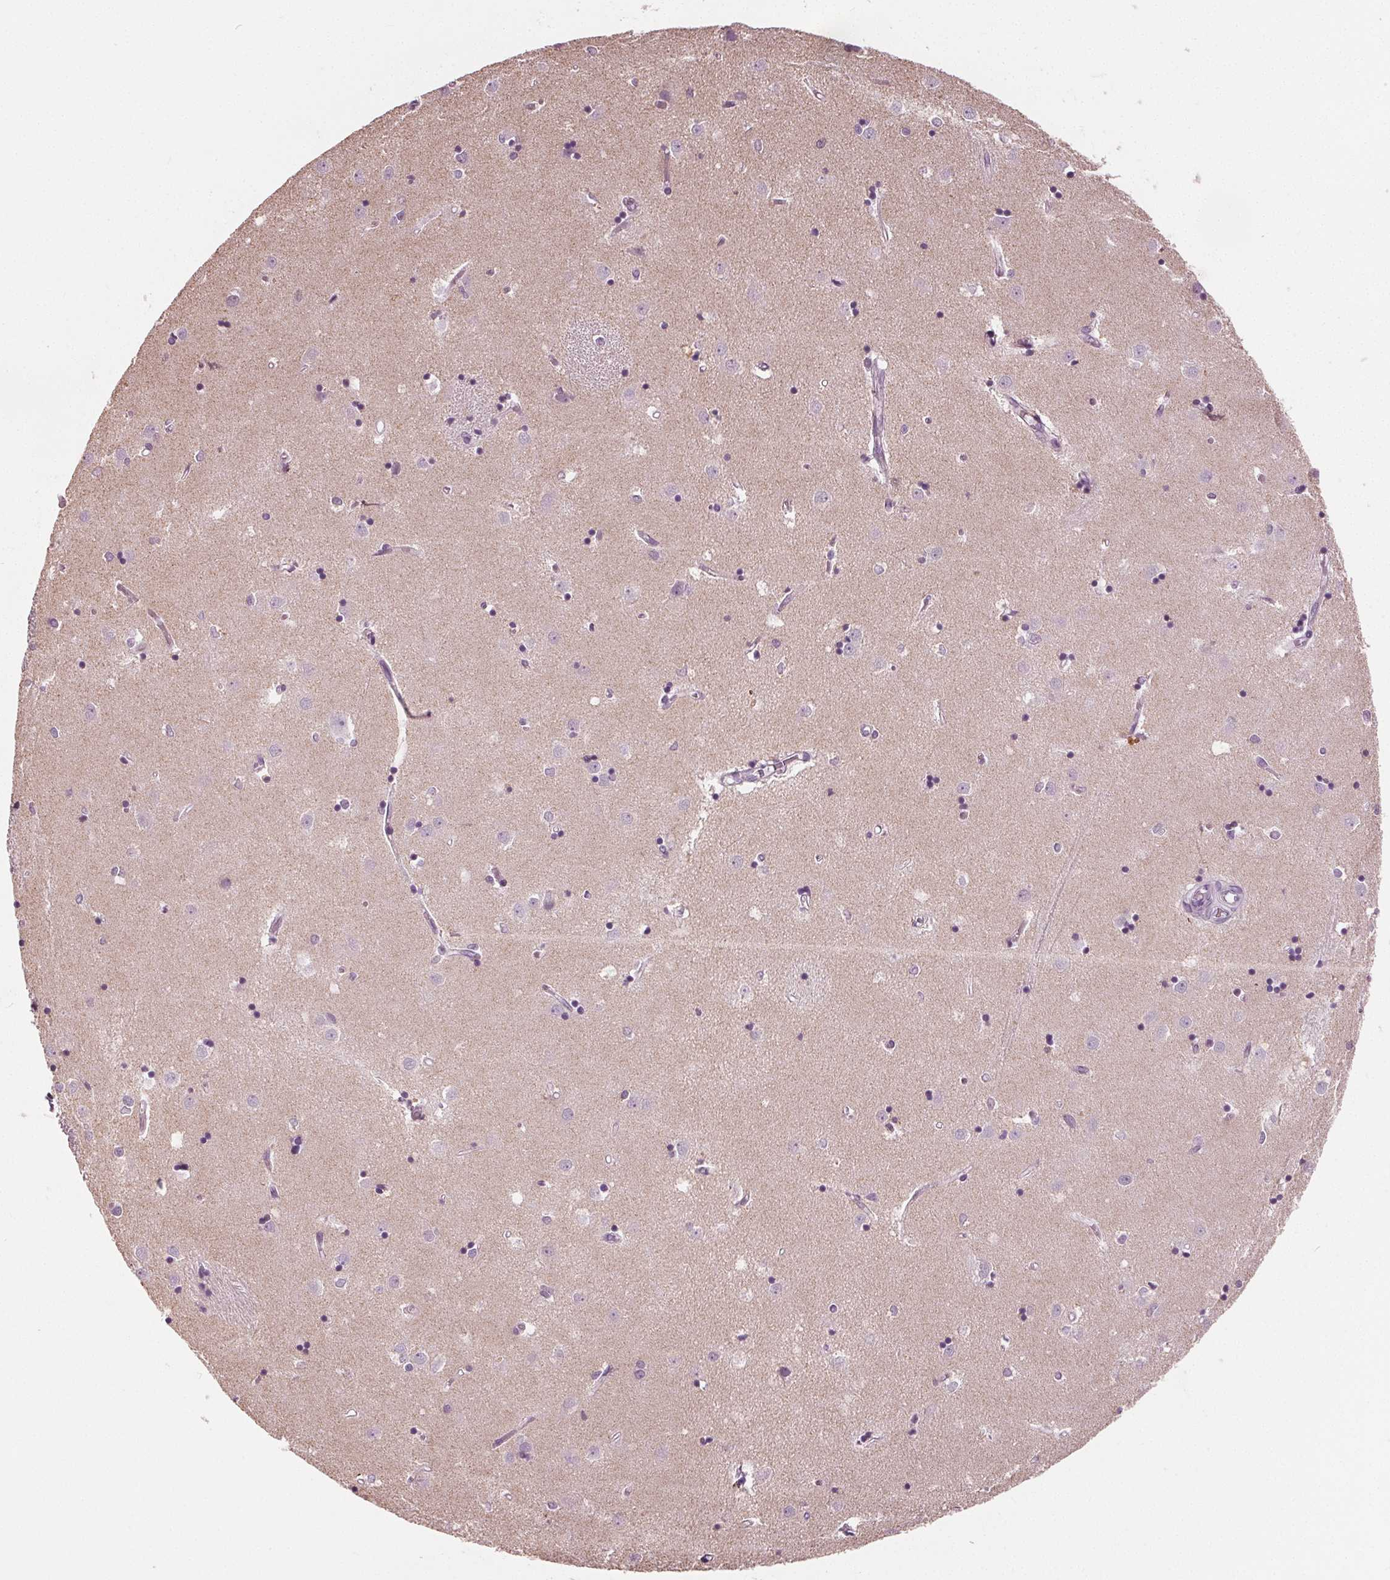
{"staining": {"intensity": "negative", "quantity": "none", "location": "none"}, "tissue": "caudate", "cell_type": "Glial cells", "image_type": "normal", "snomed": [{"axis": "morphology", "description": "Normal tissue, NOS"}, {"axis": "topography", "description": "Lateral ventricle wall"}], "caption": "The histopathology image reveals no staining of glial cells in normal caudate.", "gene": "TKFC", "patient": {"sex": "male", "age": 54}}